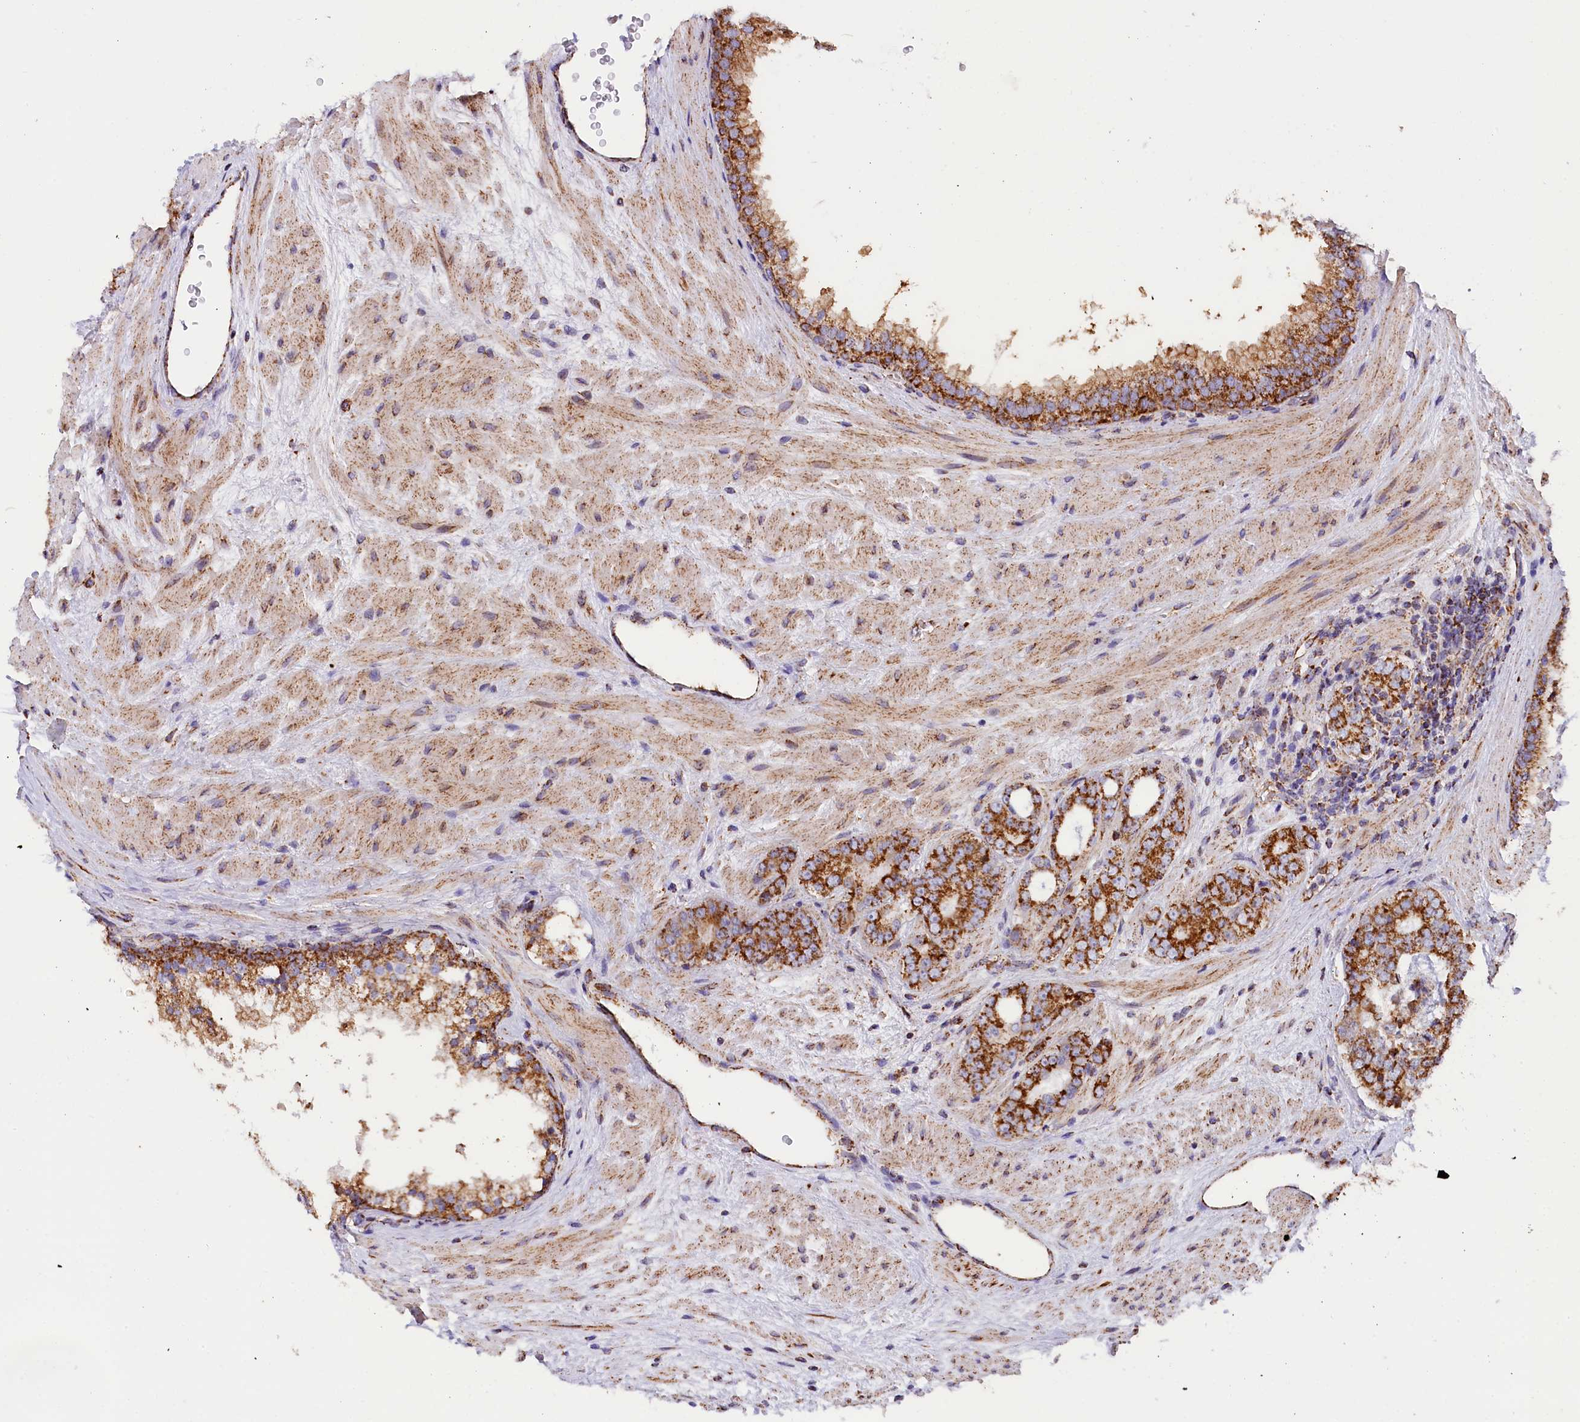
{"staining": {"intensity": "strong", "quantity": ">75%", "location": "cytoplasmic/membranous"}, "tissue": "prostate cancer", "cell_type": "Tumor cells", "image_type": "cancer", "snomed": [{"axis": "morphology", "description": "Adenocarcinoma, High grade"}, {"axis": "topography", "description": "Prostate"}], "caption": "The micrograph exhibits a brown stain indicating the presence of a protein in the cytoplasmic/membranous of tumor cells in prostate cancer. (DAB (3,3'-diaminobenzidine) IHC with brightfield microscopy, high magnification).", "gene": "NDUFA8", "patient": {"sex": "male", "age": 56}}